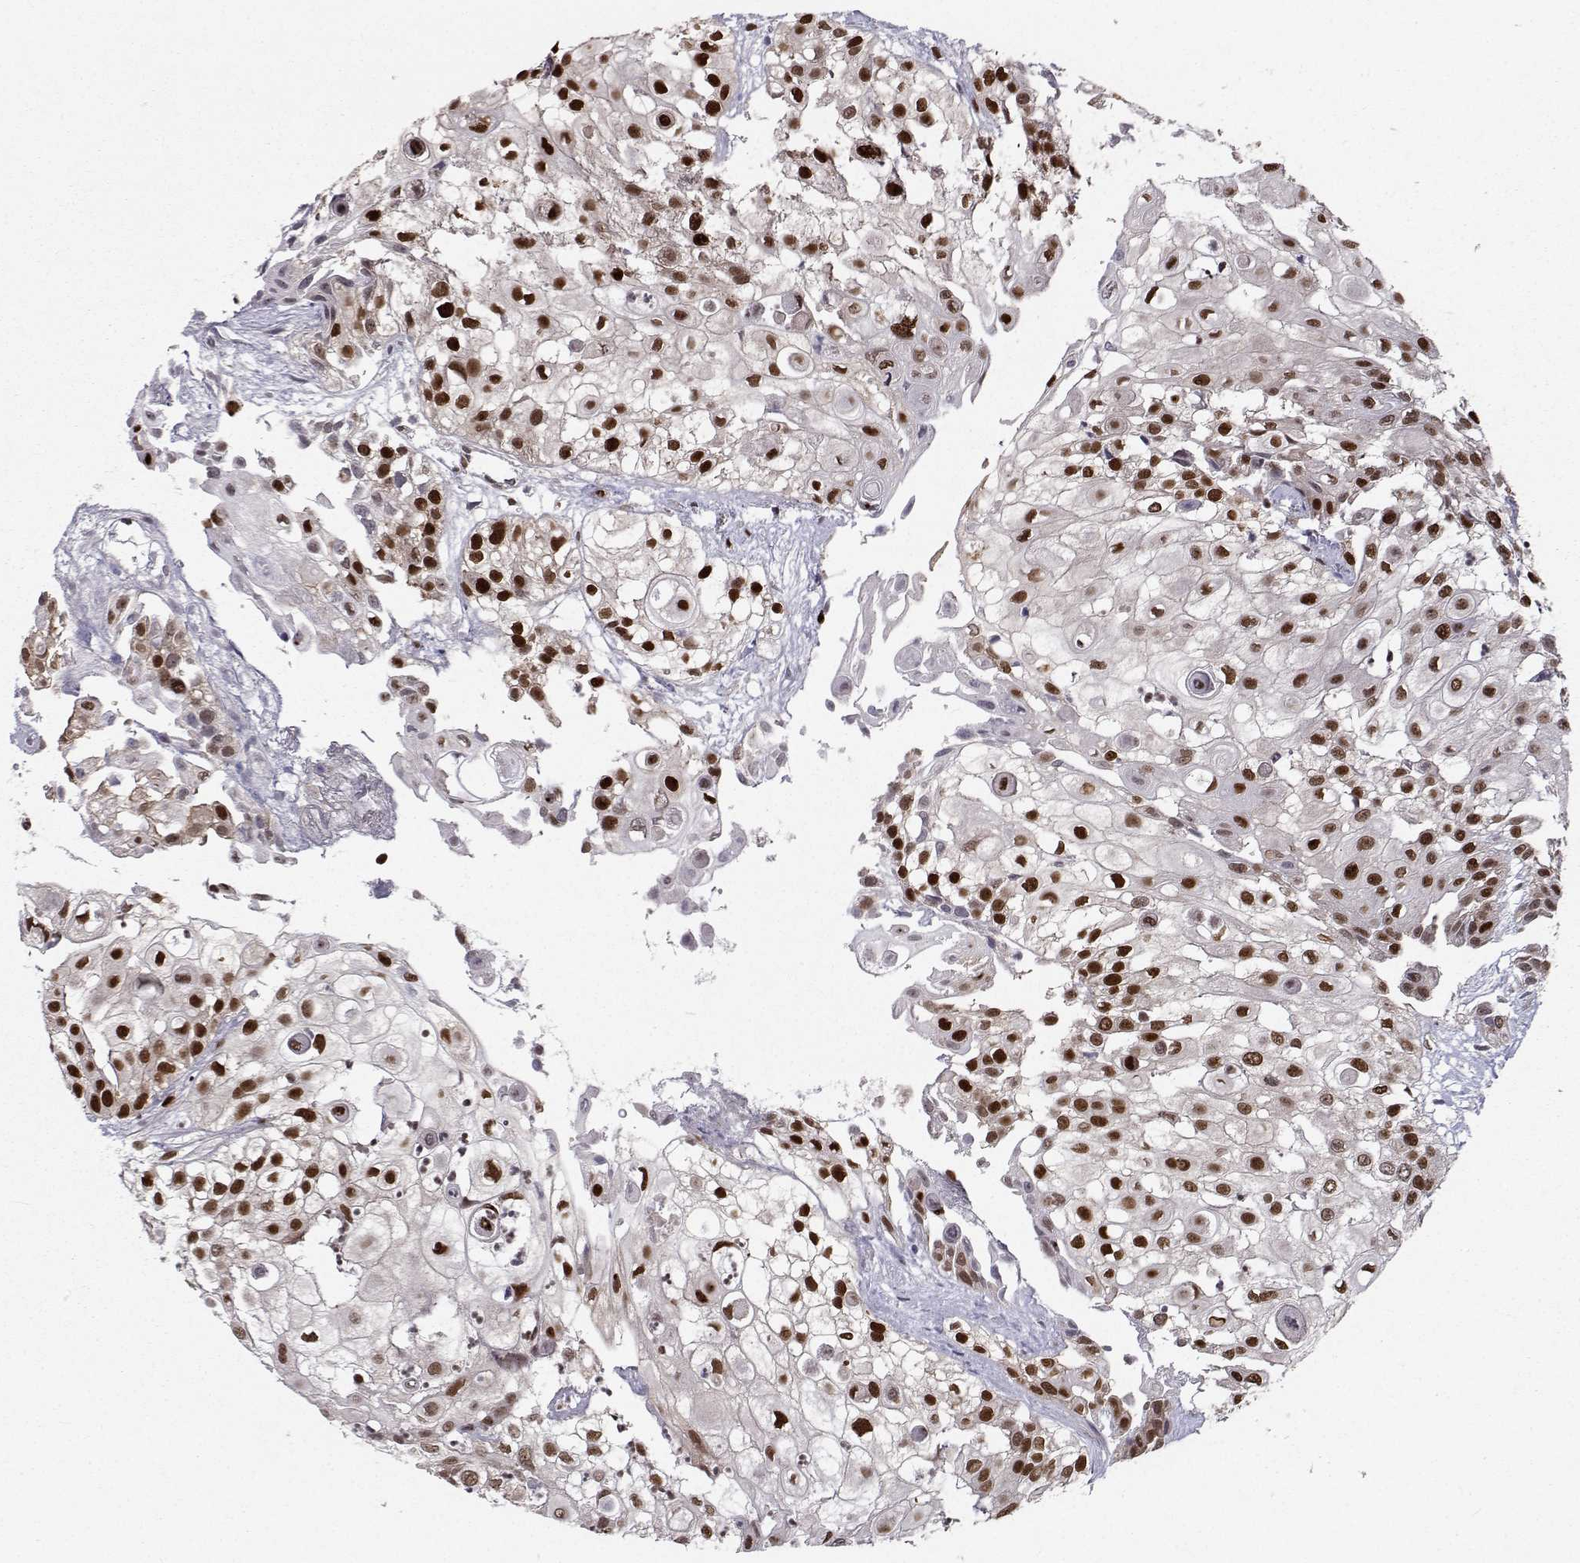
{"staining": {"intensity": "strong", "quantity": "25%-75%", "location": "nuclear"}, "tissue": "urothelial cancer", "cell_type": "Tumor cells", "image_type": "cancer", "snomed": [{"axis": "morphology", "description": "Urothelial carcinoma, High grade"}, {"axis": "topography", "description": "Urinary bladder"}], "caption": "High-grade urothelial carcinoma stained for a protein shows strong nuclear positivity in tumor cells.", "gene": "PKN2", "patient": {"sex": "female", "age": 79}}